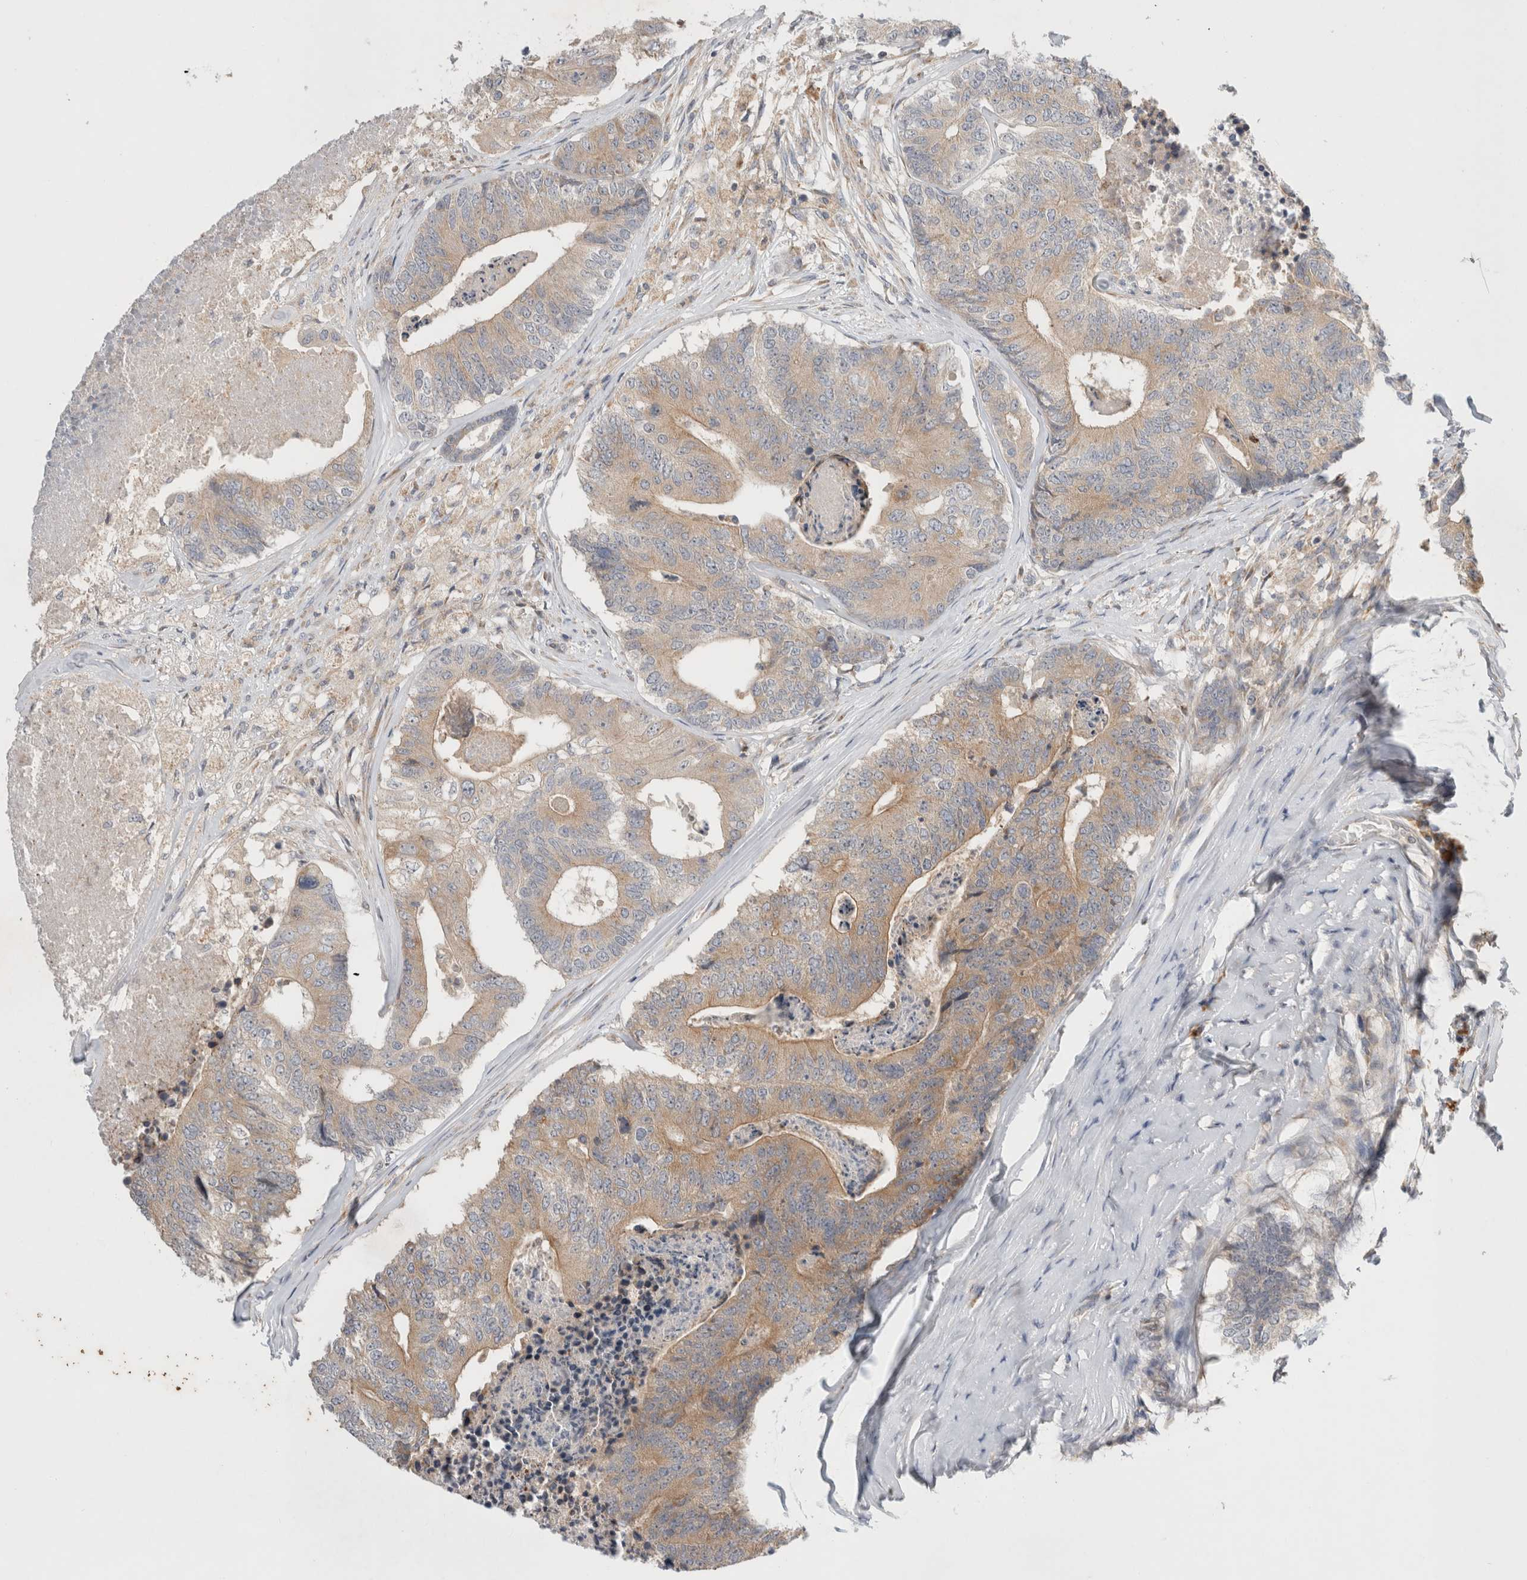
{"staining": {"intensity": "weak", "quantity": ">75%", "location": "cytoplasmic/membranous"}, "tissue": "colorectal cancer", "cell_type": "Tumor cells", "image_type": "cancer", "snomed": [{"axis": "morphology", "description": "Adenocarcinoma, NOS"}, {"axis": "topography", "description": "Colon"}], "caption": "Immunohistochemistry histopathology image of neoplastic tissue: human colorectal cancer stained using immunohistochemistry (IHC) displays low levels of weak protein expression localized specifically in the cytoplasmic/membranous of tumor cells, appearing as a cytoplasmic/membranous brown color.", "gene": "NEDD4L", "patient": {"sex": "female", "age": 67}}